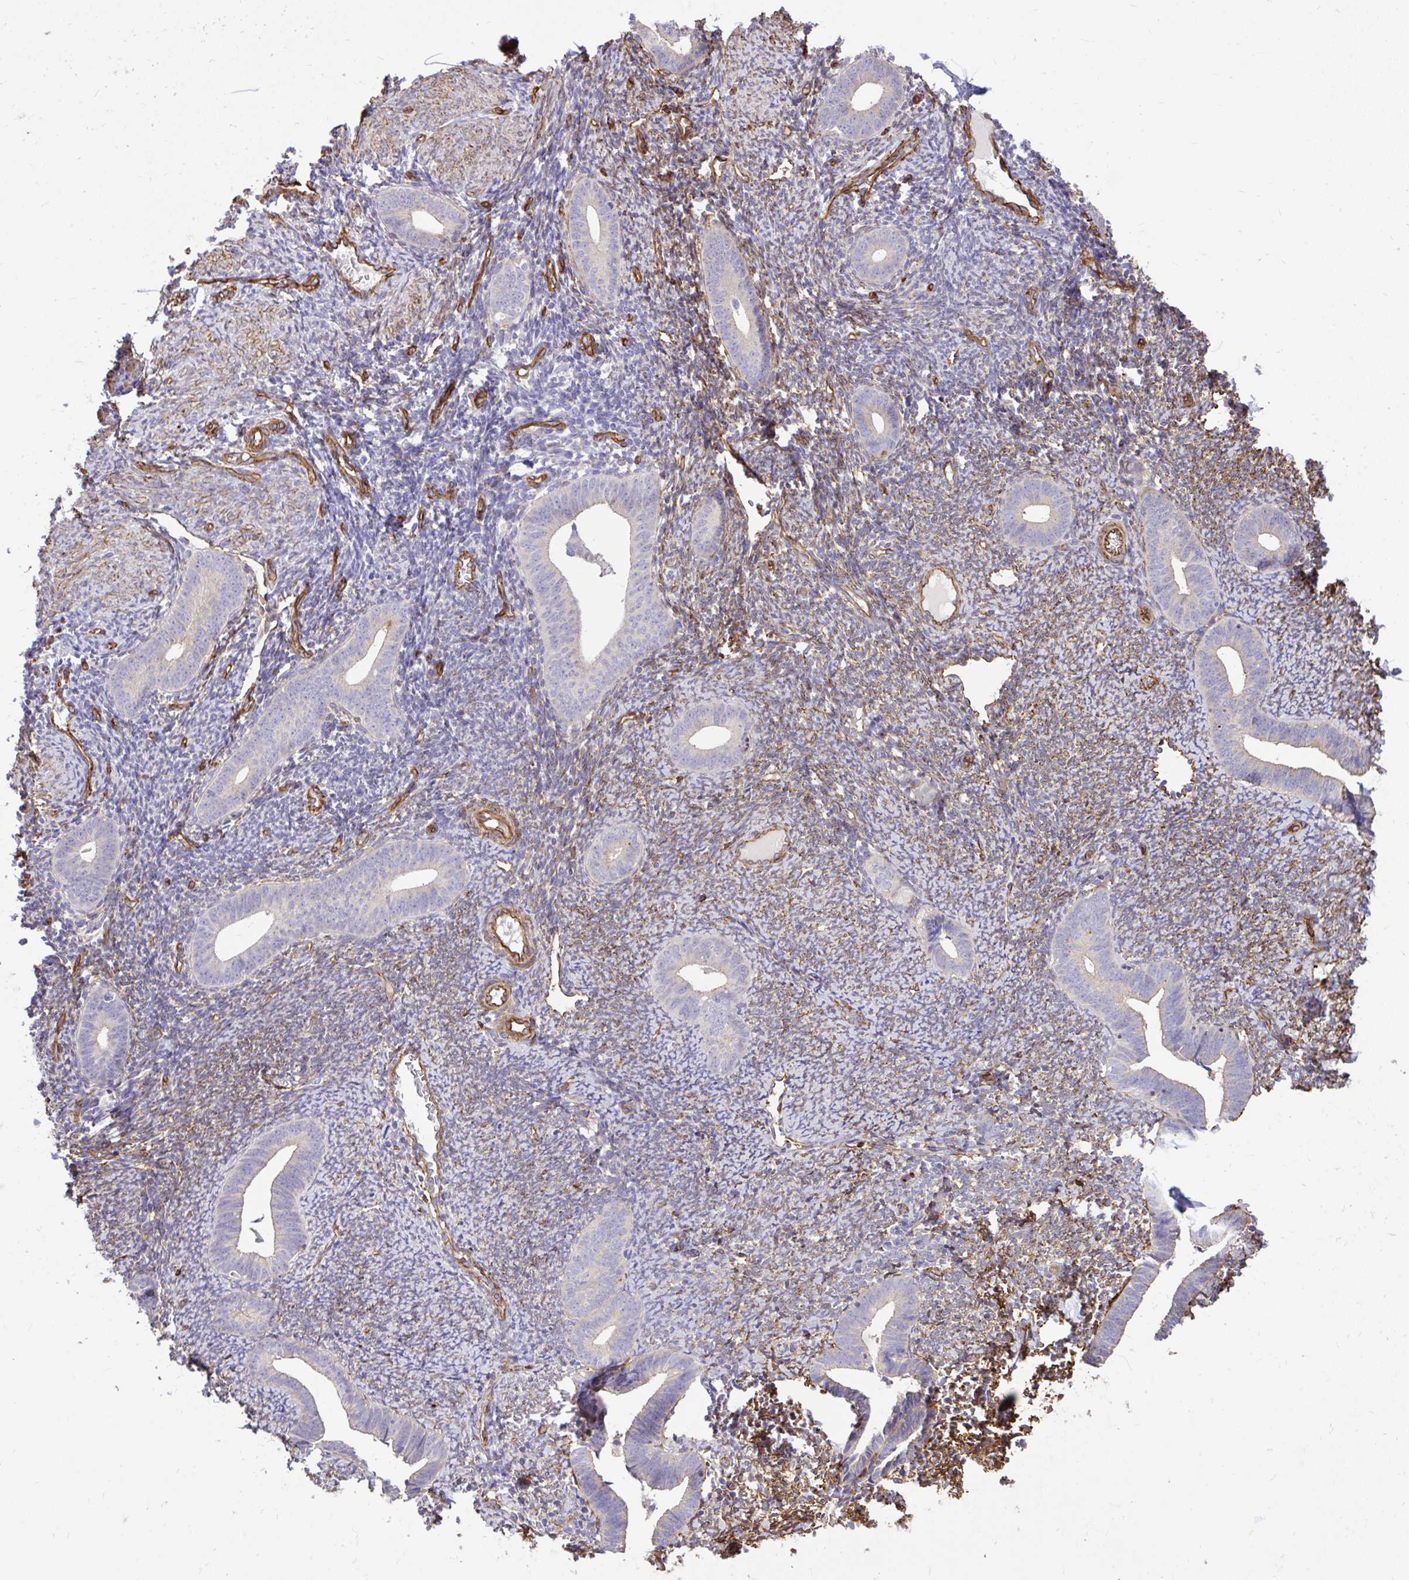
{"staining": {"intensity": "moderate", "quantity": "<25%", "location": "cytoplasmic/membranous"}, "tissue": "endometrium", "cell_type": "Cells in endometrial stroma", "image_type": "normal", "snomed": [{"axis": "morphology", "description": "Normal tissue, NOS"}, {"axis": "topography", "description": "Endometrium"}], "caption": "Endometrium stained for a protein demonstrates moderate cytoplasmic/membranous positivity in cells in endometrial stroma.", "gene": "PTPRK", "patient": {"sex": "female", "age": 39}}